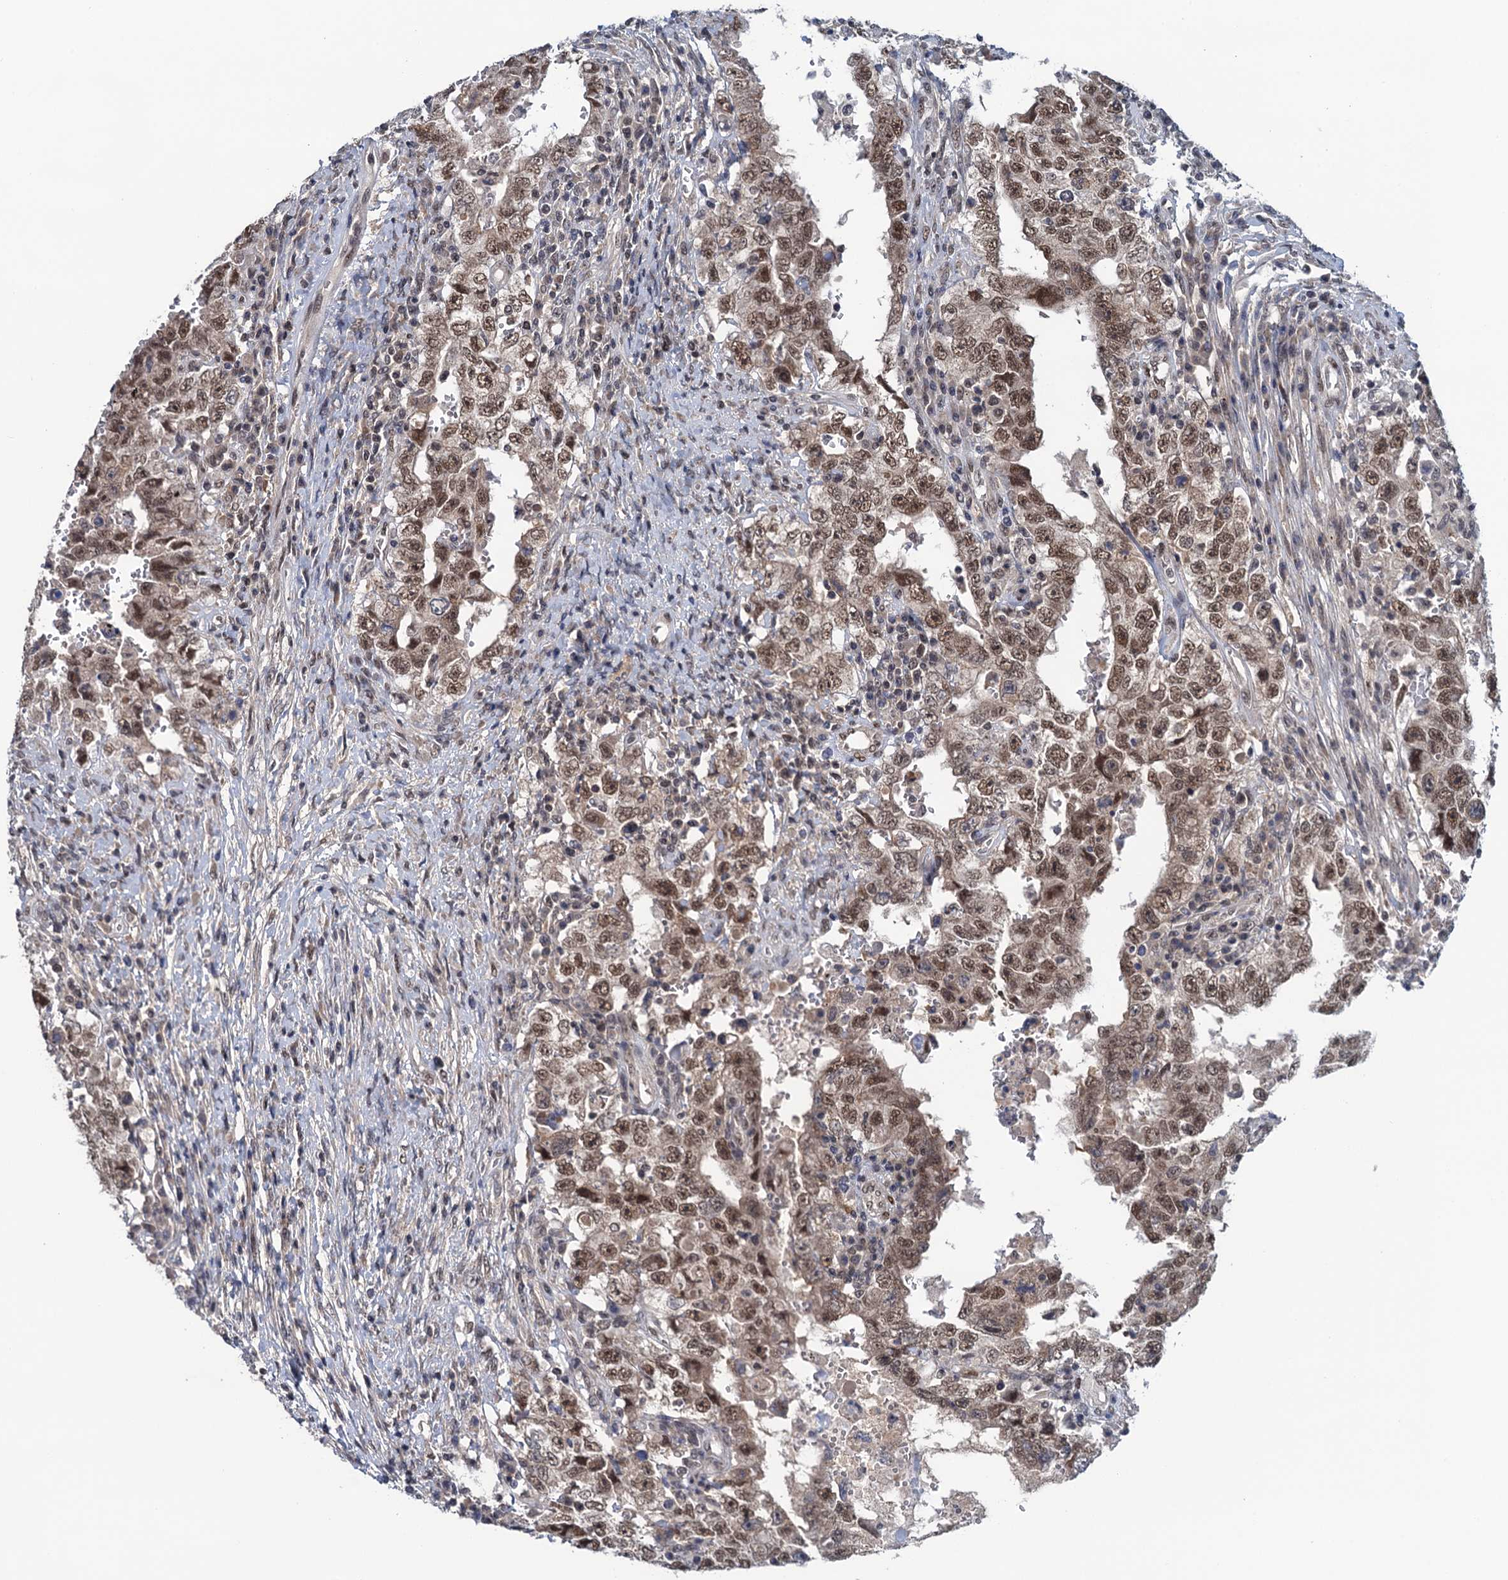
{"staining": {"intensity": "moderate", "quantity": ">75%", "location": "nuclear"}, "tissue": "testis cancer", "cell_type": "Tumor cells", "image_type": "cancer", "snomed": [{"axis": "morphology", "description": "Carcinoma, Embryonal, NOS"}, {"axis": "topography", "description": "Testis"}], "caption": "Immunohistochemical staining of testis cancer (embryonal carcinoma) demonstrates medium levels of moderate nuclear protein staining in approximately >75% of tumor cells.", "gene": "SAE1", "patient": {"sex": "male", "age": 26}}